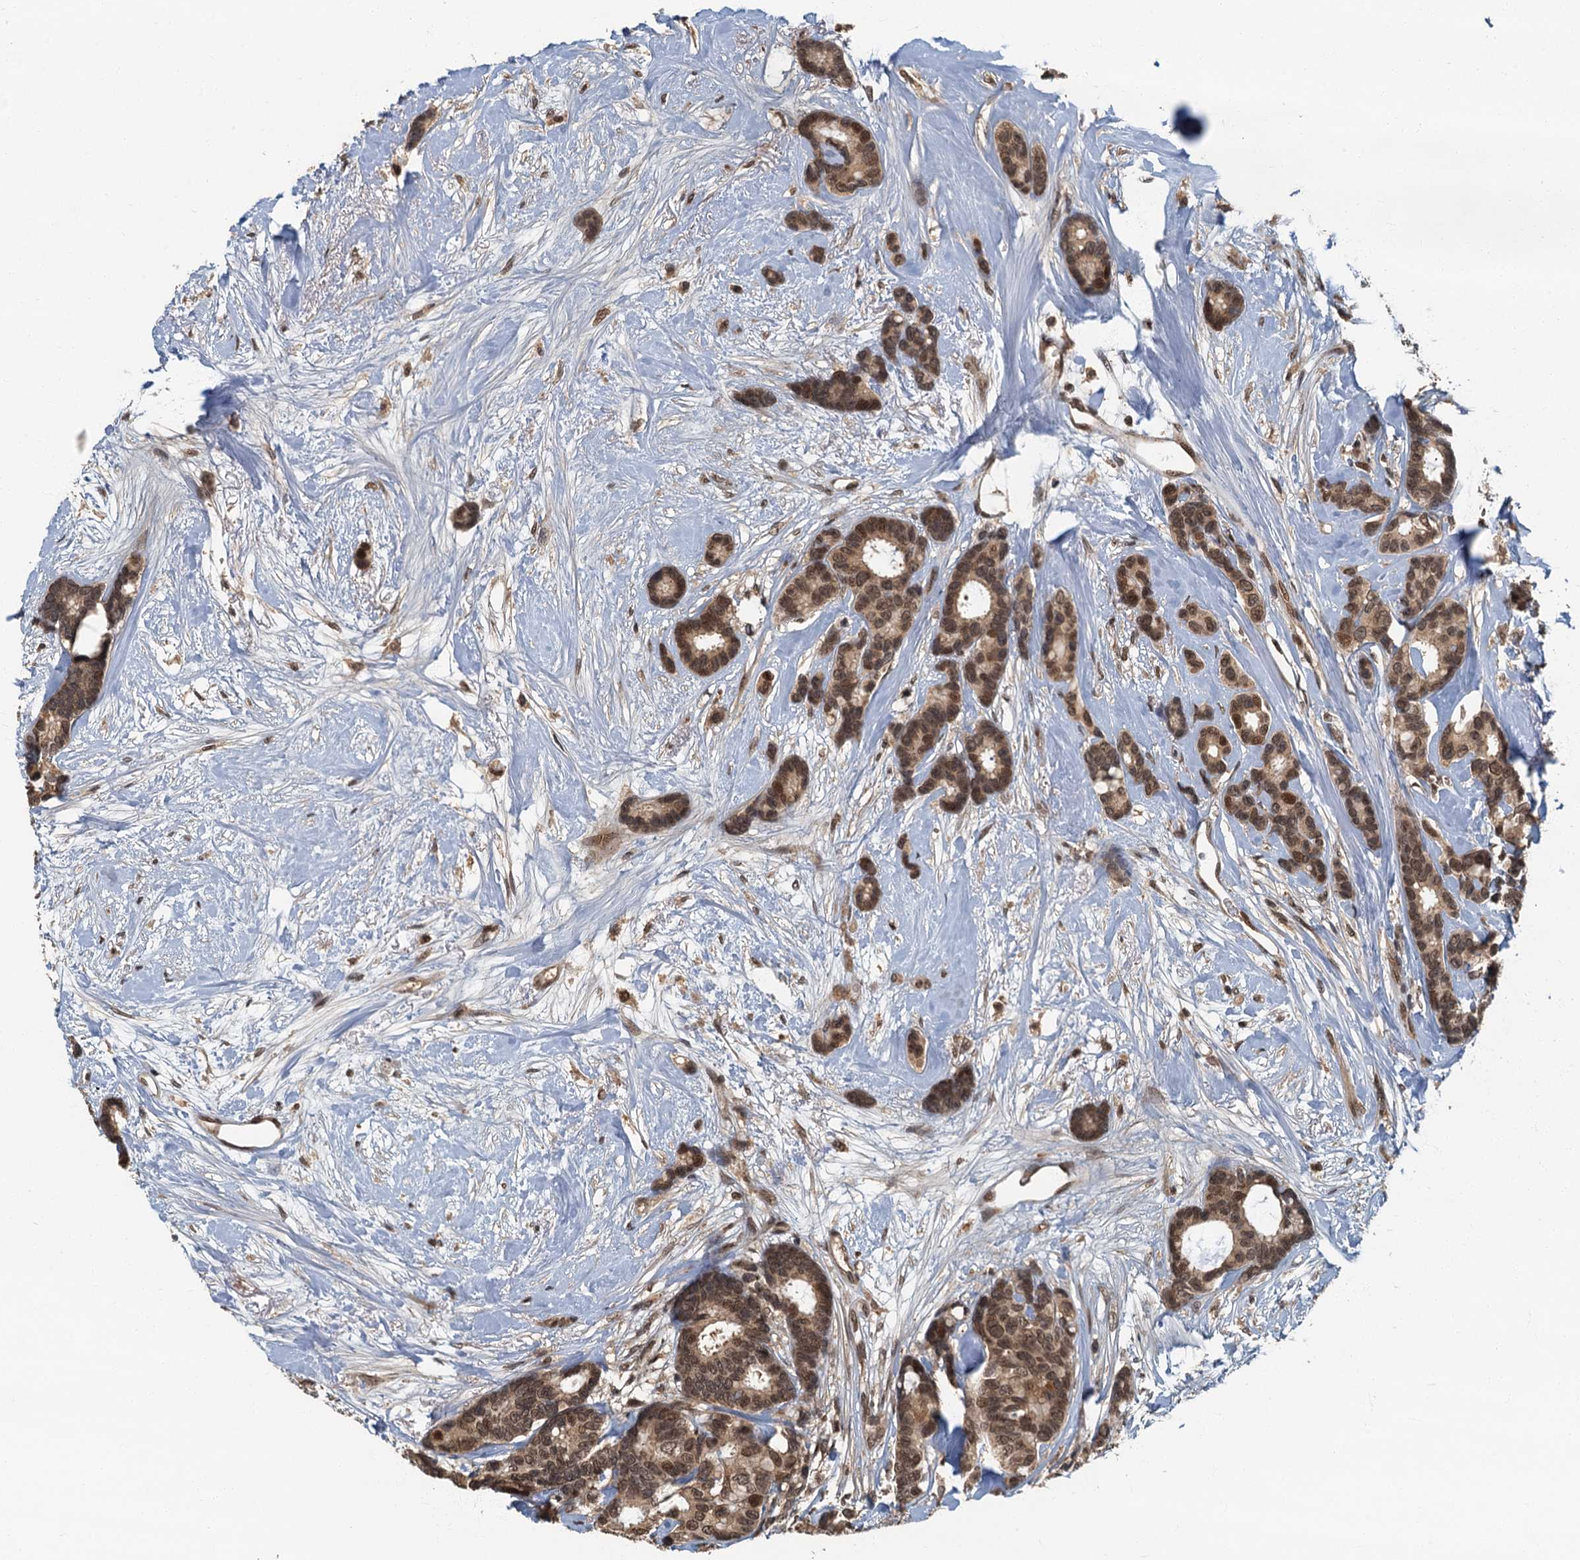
{"staining": {"intensity": "moderate", "quantity": ">75%", "location": "nuclear"}, "tissue": "breast cancer", "cell_type": "Tumor cells", "image_type": "cancer", "snomed": [{"axis": "morphology", "description": "Duct carcinoma"}, {"axis": "topography", "description": "Breast"}], "caption": "IHC histopathology image of infiltrating ductal carcinoma (breast) stained for a protein (brown), which shows medium levels of moderate nuclear expression in about >75% of tumor cells.", "gene": "CKAP2L", "patient": {"sex": "female", "age": 87}}